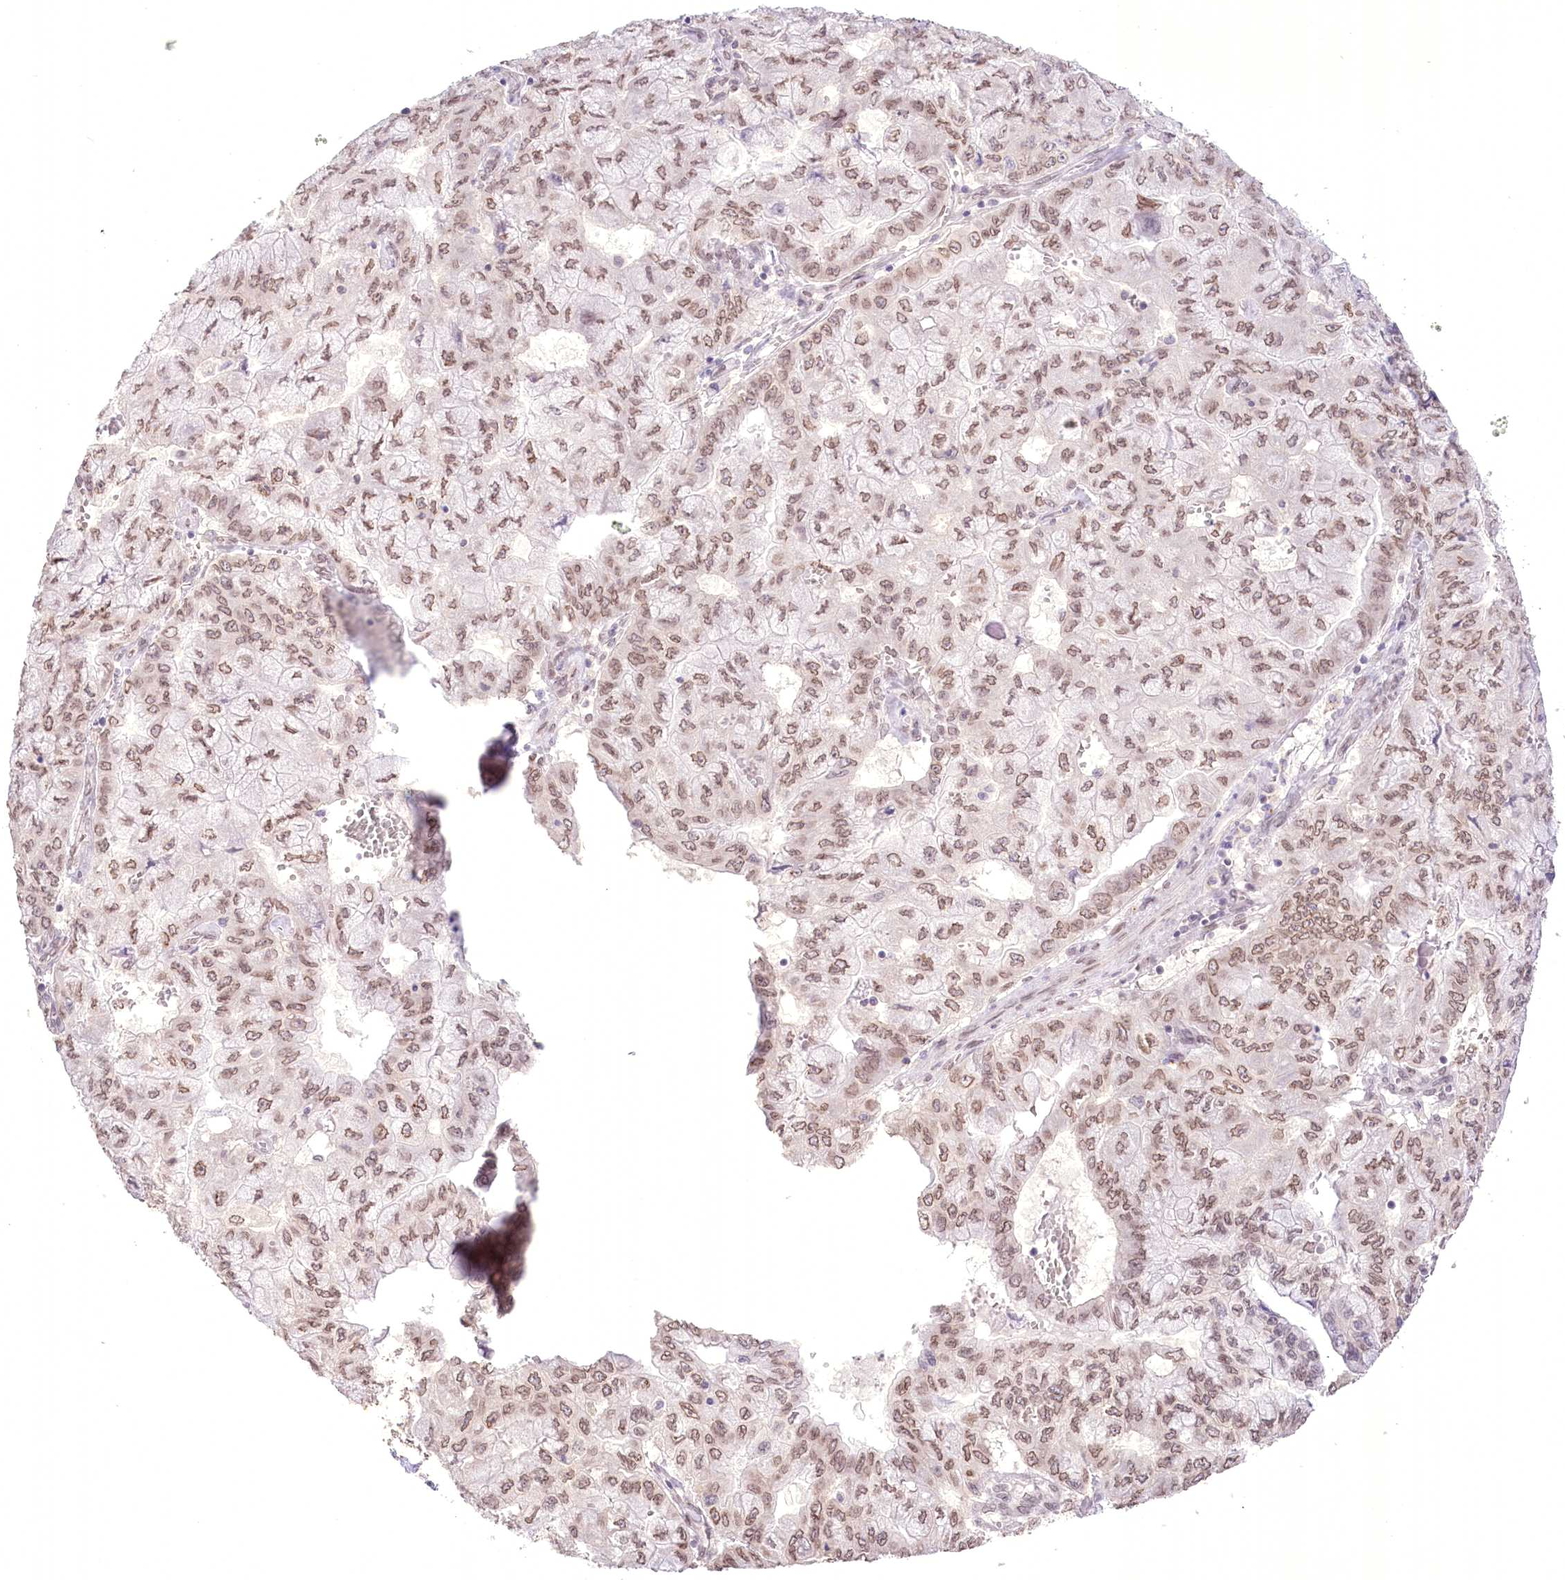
{"staining": {"intensity": "moderate", "quantity": ">75%", "location": "cytoplasmic/membranous,nuclear"}, "tissue": "pancreatic cancer", "cell_type": "Tumor cells", "image_type": "cancer", "snomed": [{"axis": "morphology", "description": "Adenocarcinoma, NOS"}, {"axis": "topography", "description": "Pancreas"}], "caption": "DAB immunohistochemical staining of pancreatic cancer (adenocarcinoma) shows moderate cytoplasmic/membranous and nuclear protein staining in approximately >75% of tumor cells.", "gene": "SLC39A10", "patient": {"sex": "male", "age": 51}}